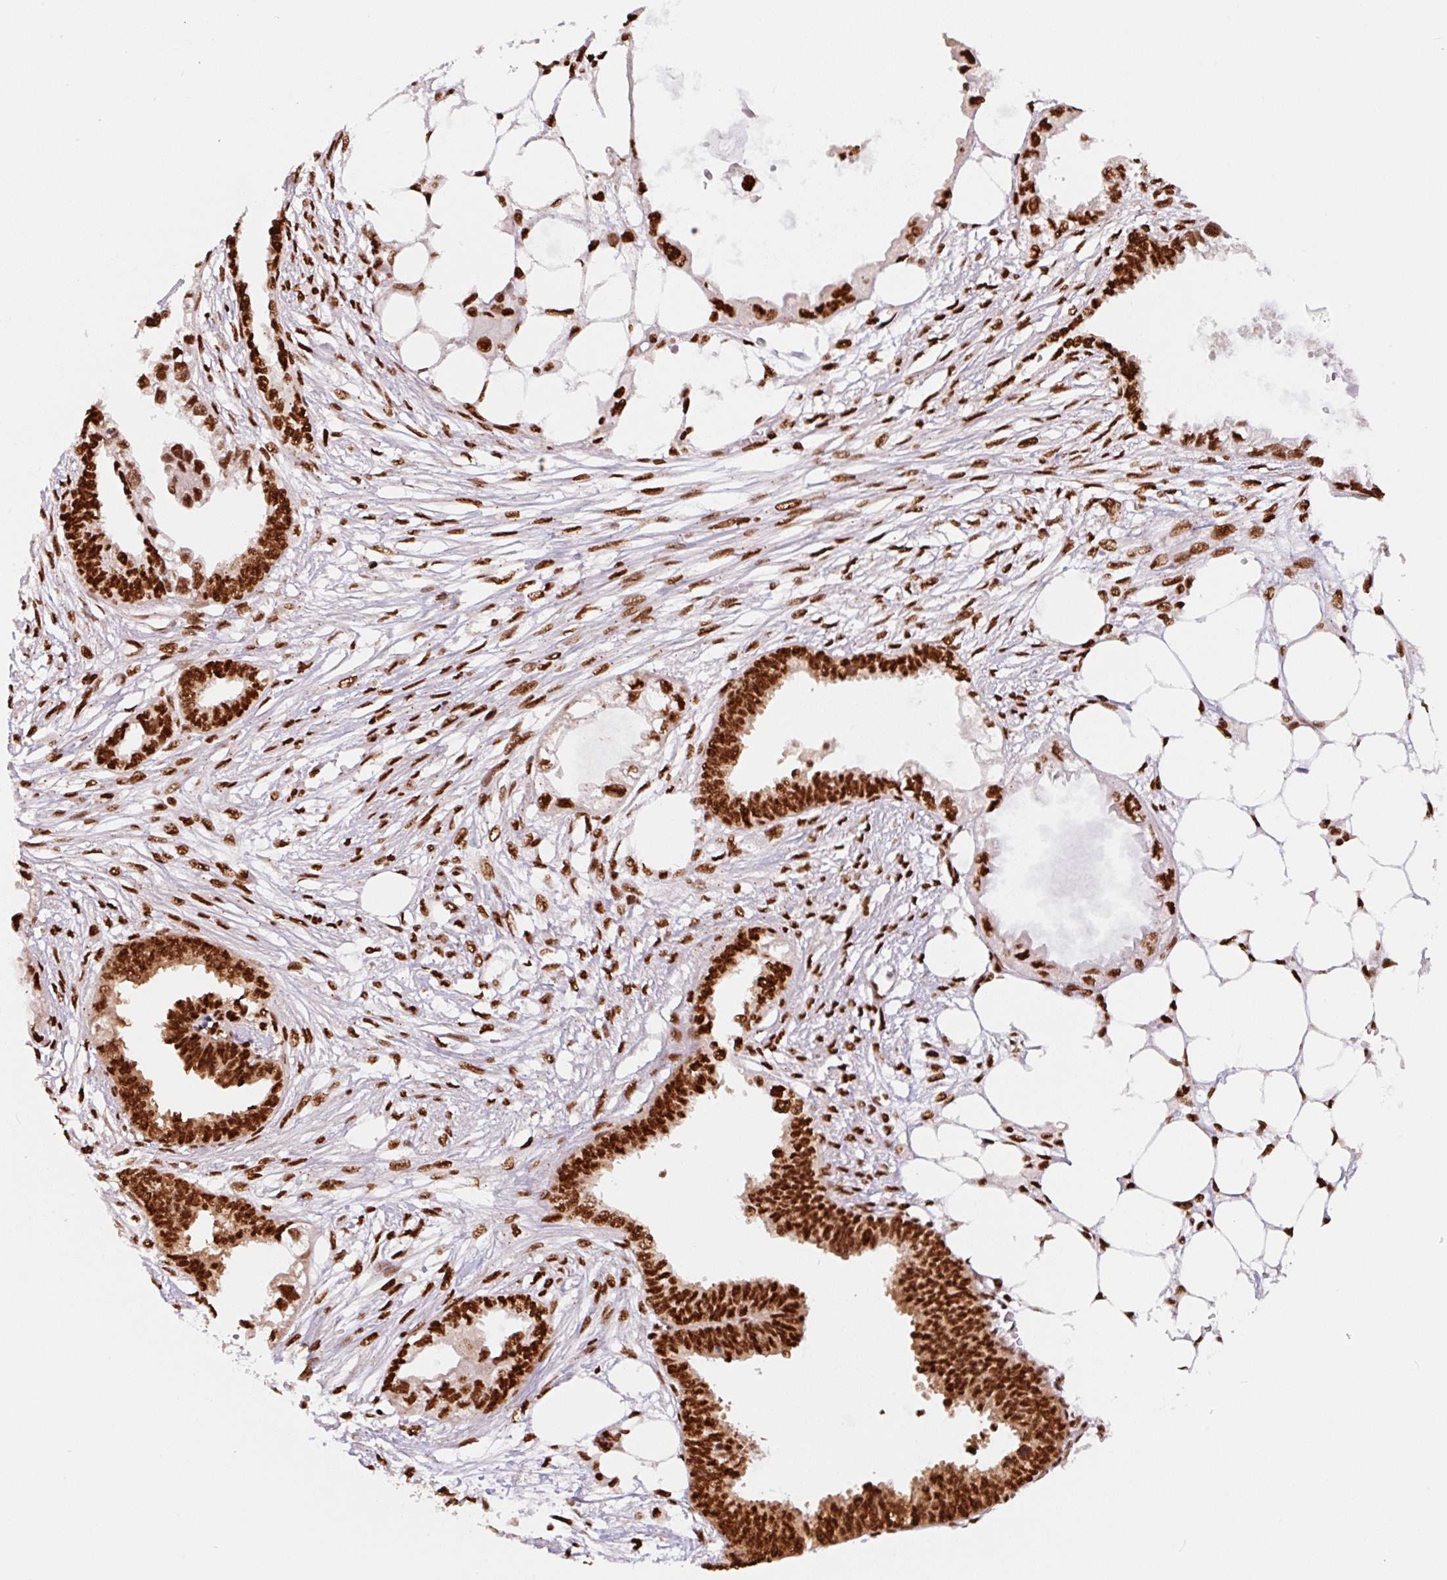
{"staining": {"intensity": "strong", "quantity": ">75%", "location": "nuclear"}, "tissue": "endometrial cancer", "cell_type": "Tumor cells", "image_type": "cancer", "snomed": [{"axis": "morphology", "description": "Adenocarcinoma, NOS"}, {"axis": "morphology", "description": "Adenocarcinoma, metastatic, NOS"}, {"axis": "topography", "description": "Adipose tissue"}, {"axis": "topography", "description": "Endometrium"}], "caption": "High-power microscopy captured an IHC micrograph of adenocarcinoma (endometrial), revealing strong nuclear staining in about >75% of tumor cells.", "gene": "GPR139", "patient": {"sex": "female", "age": 67}}